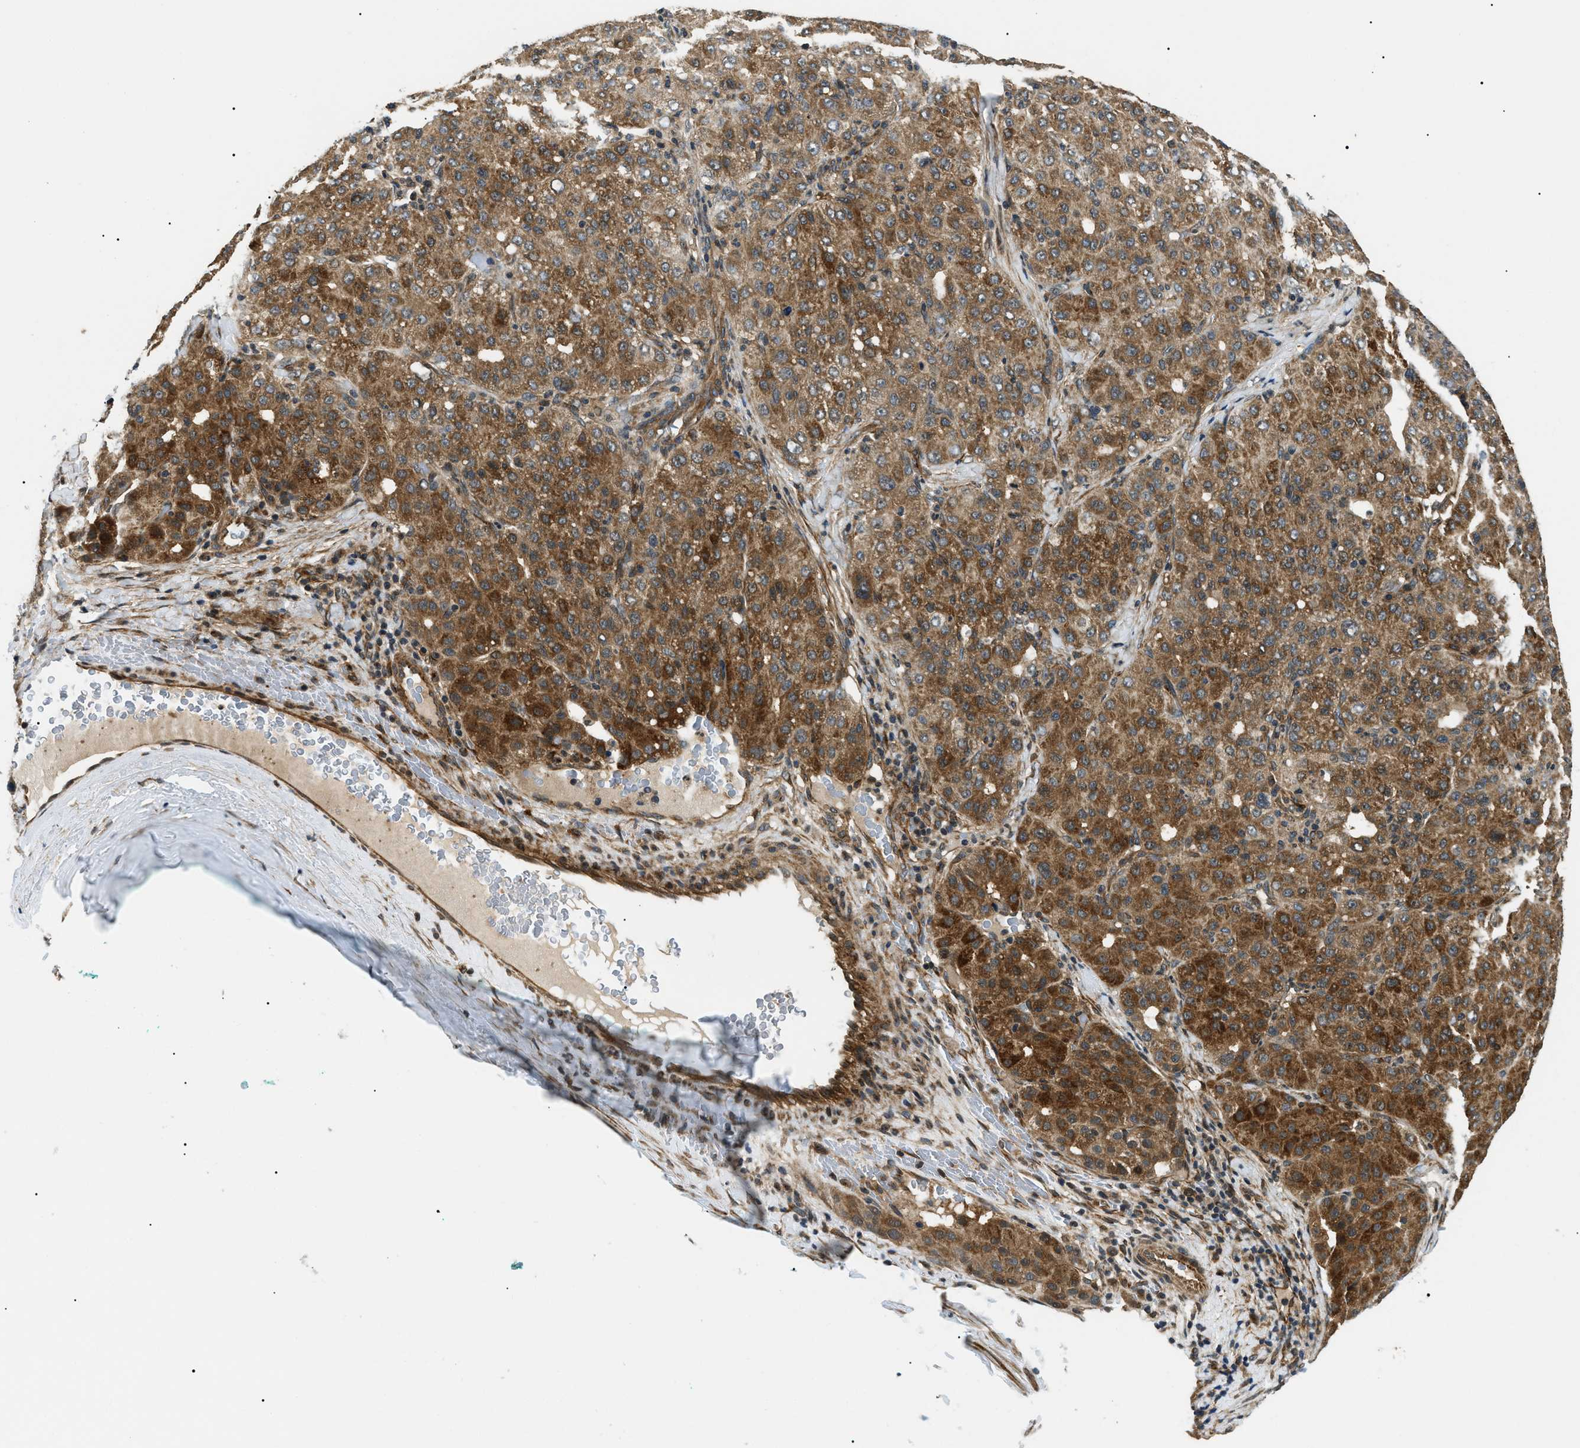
{"staining": {"intensity": "moderate", "quantity": ">75%", "location": "cytoplasmic/membranous"}, "tissue": "liver cancer", "cell_type": "Tumor cells", "image_type": "cancer", "snomed": [{"axis": "morphology", "description": "Carcinoma, Hepatocellular, NOS"}, {"axis": "topography", "description": "Liver"}], "caption": "Protein expression analysis of liver hepatocellular carcinoma shows moderate cytoplasmic/membranous staining in about >75% of tumor cells.", "gene": "ATP6AP1", "patient": {"sex": "male", "age": 65}}